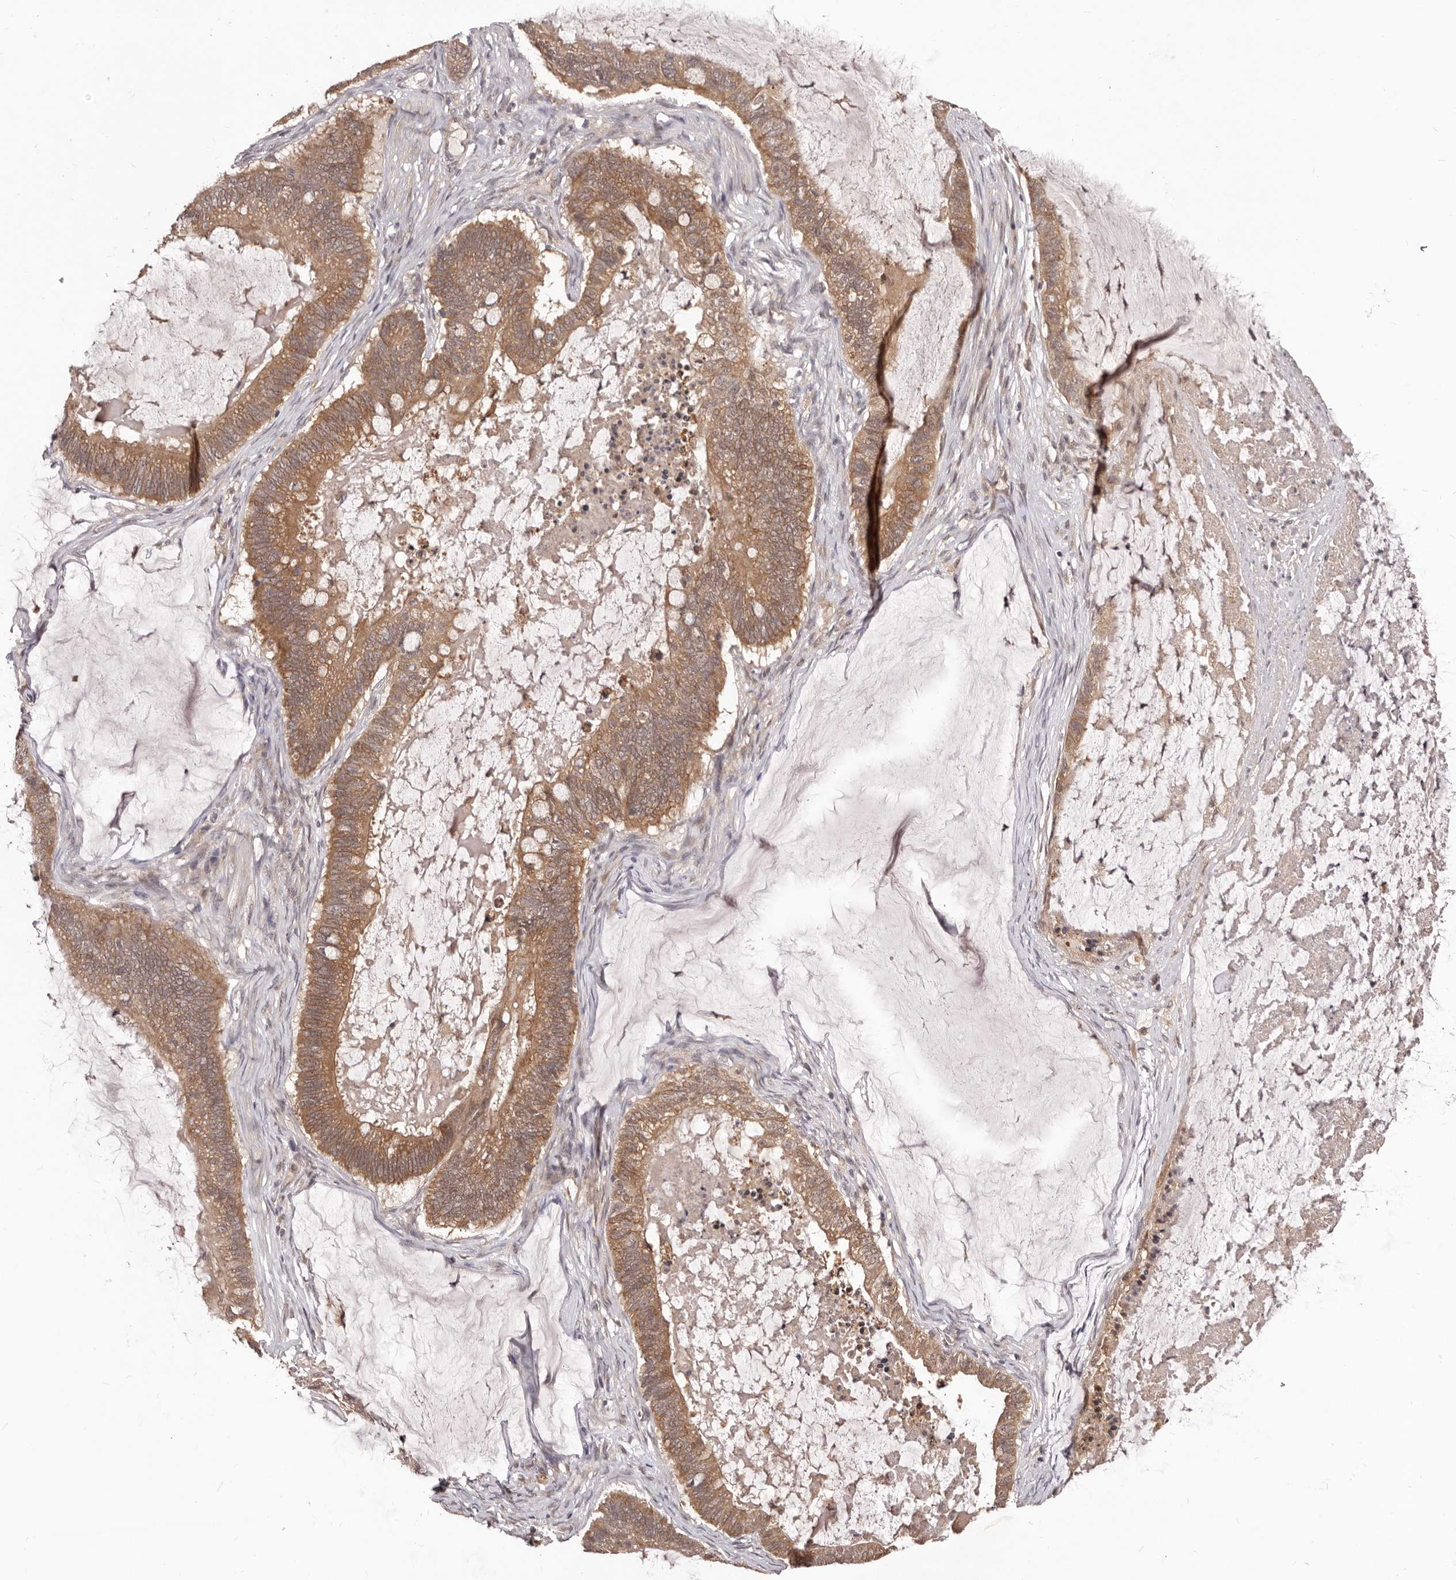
{"staining": {"intensity": "moderate", "quantity": ">75%", "location": "cytoplasmic/membranous"}, "tissue": "ovarian cancer", "cell_type": "Tumor cells", "image_type": "cancer", "snomed": [{"axis": "morphology", "description": "Cystadenocarcinoma, mucinous, NOS"}, {"axis": "topography", "description": "Ovary"}], "caption": "Human ovarian cancer stained with a protein marker exhibits moderate staining in tumor cells.", "gene": "MDP1", "patient": {"sex": "female", "age": 61}}